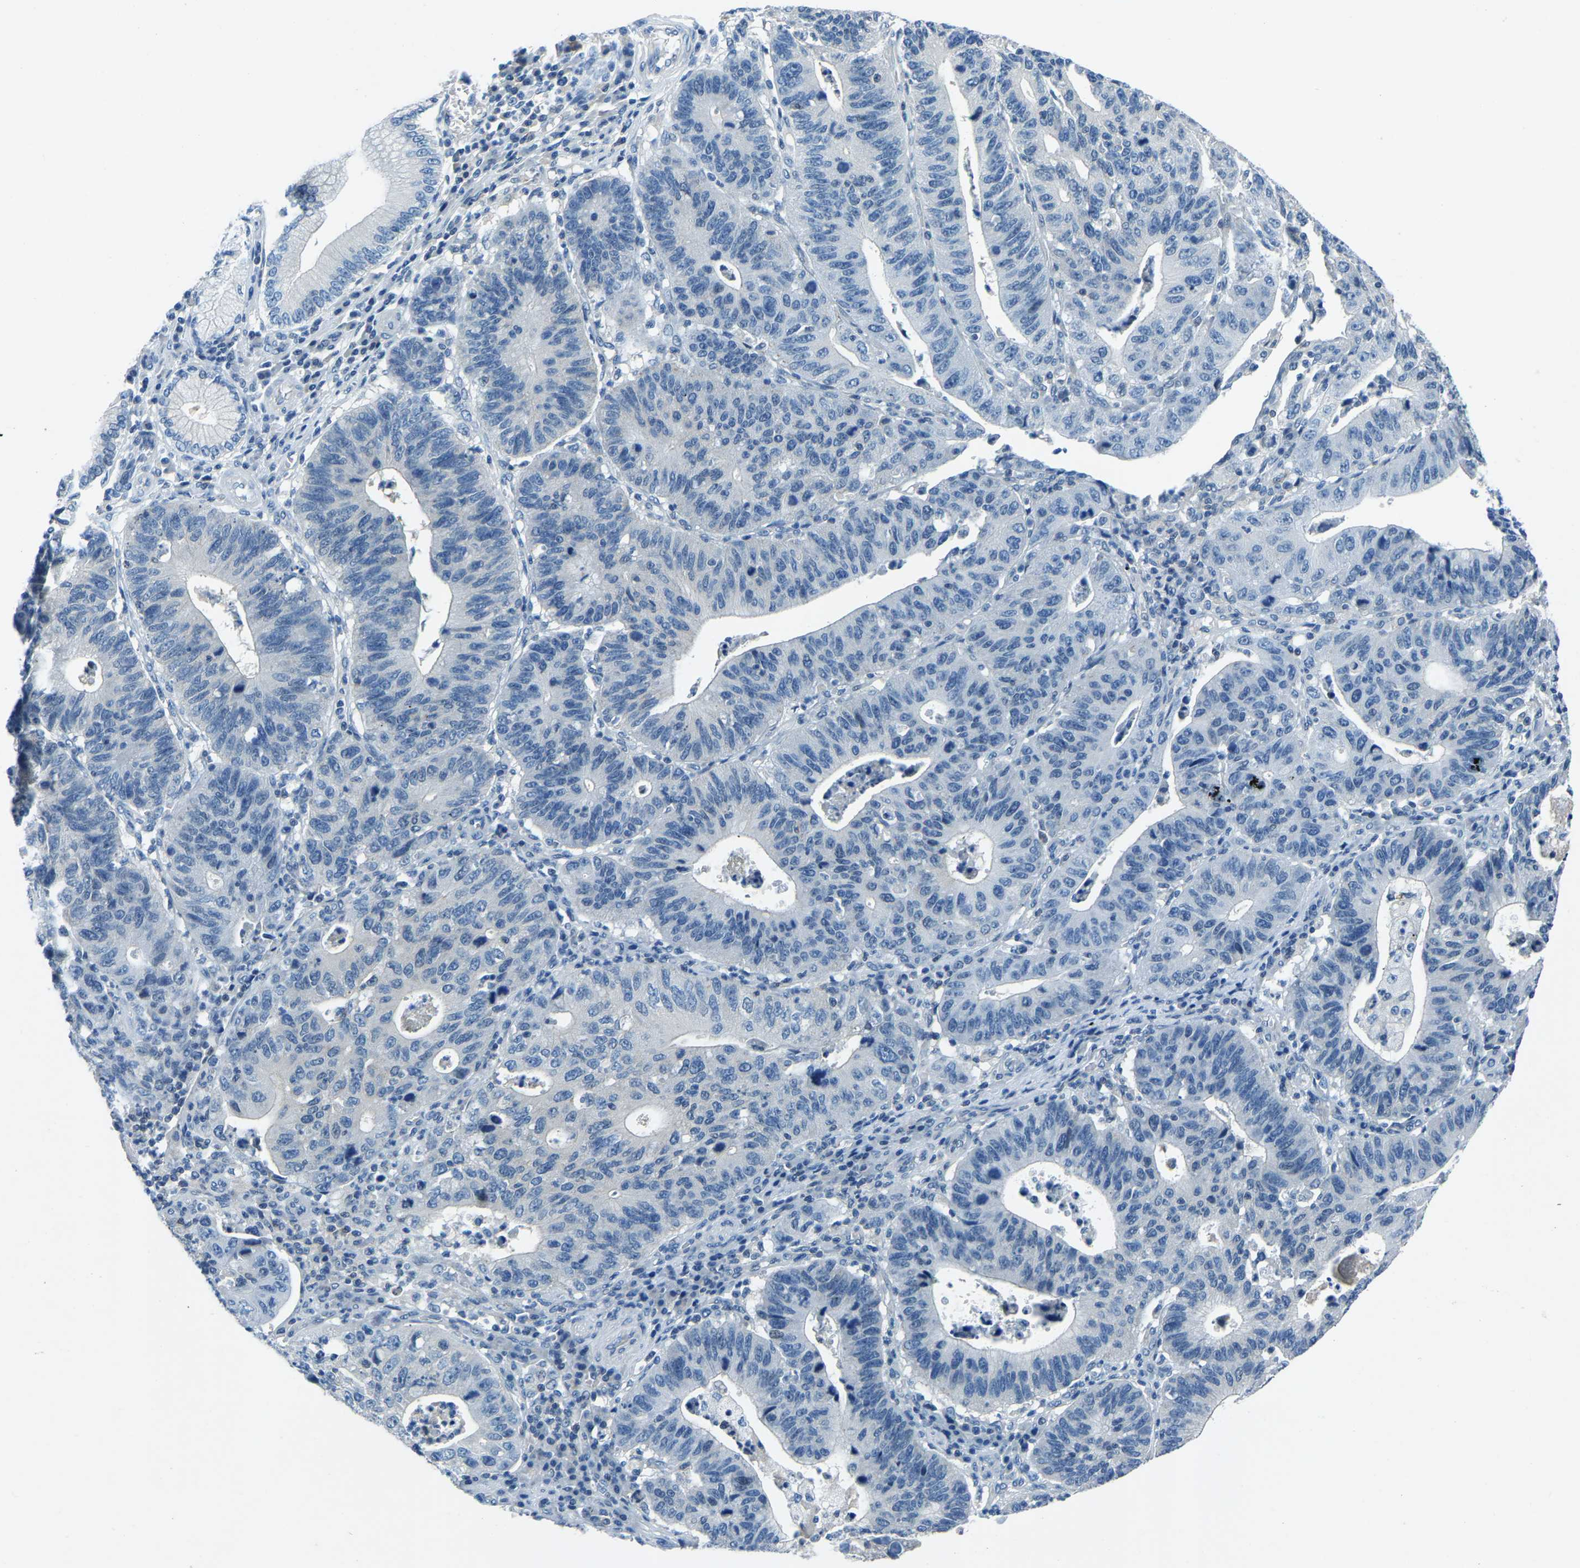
{"staining": {"intensity": "negative", "quantity": "none", "location": "none"}, "tissue": "stomach cancer", "cell_type": "Tumor cells", "image_type": "cancer", "snomed": [{"axis": "morphology", "description": "Adenocarcinoma, NOS"}, {"axis": "topography", "description": "Stomach"}], "caption": "Protein analysis of stomach adenocarcinoma reveals no significant staining in tumor cells.", "gene": "XIRP1", "patient": {"sex": "male", "age": 59}}